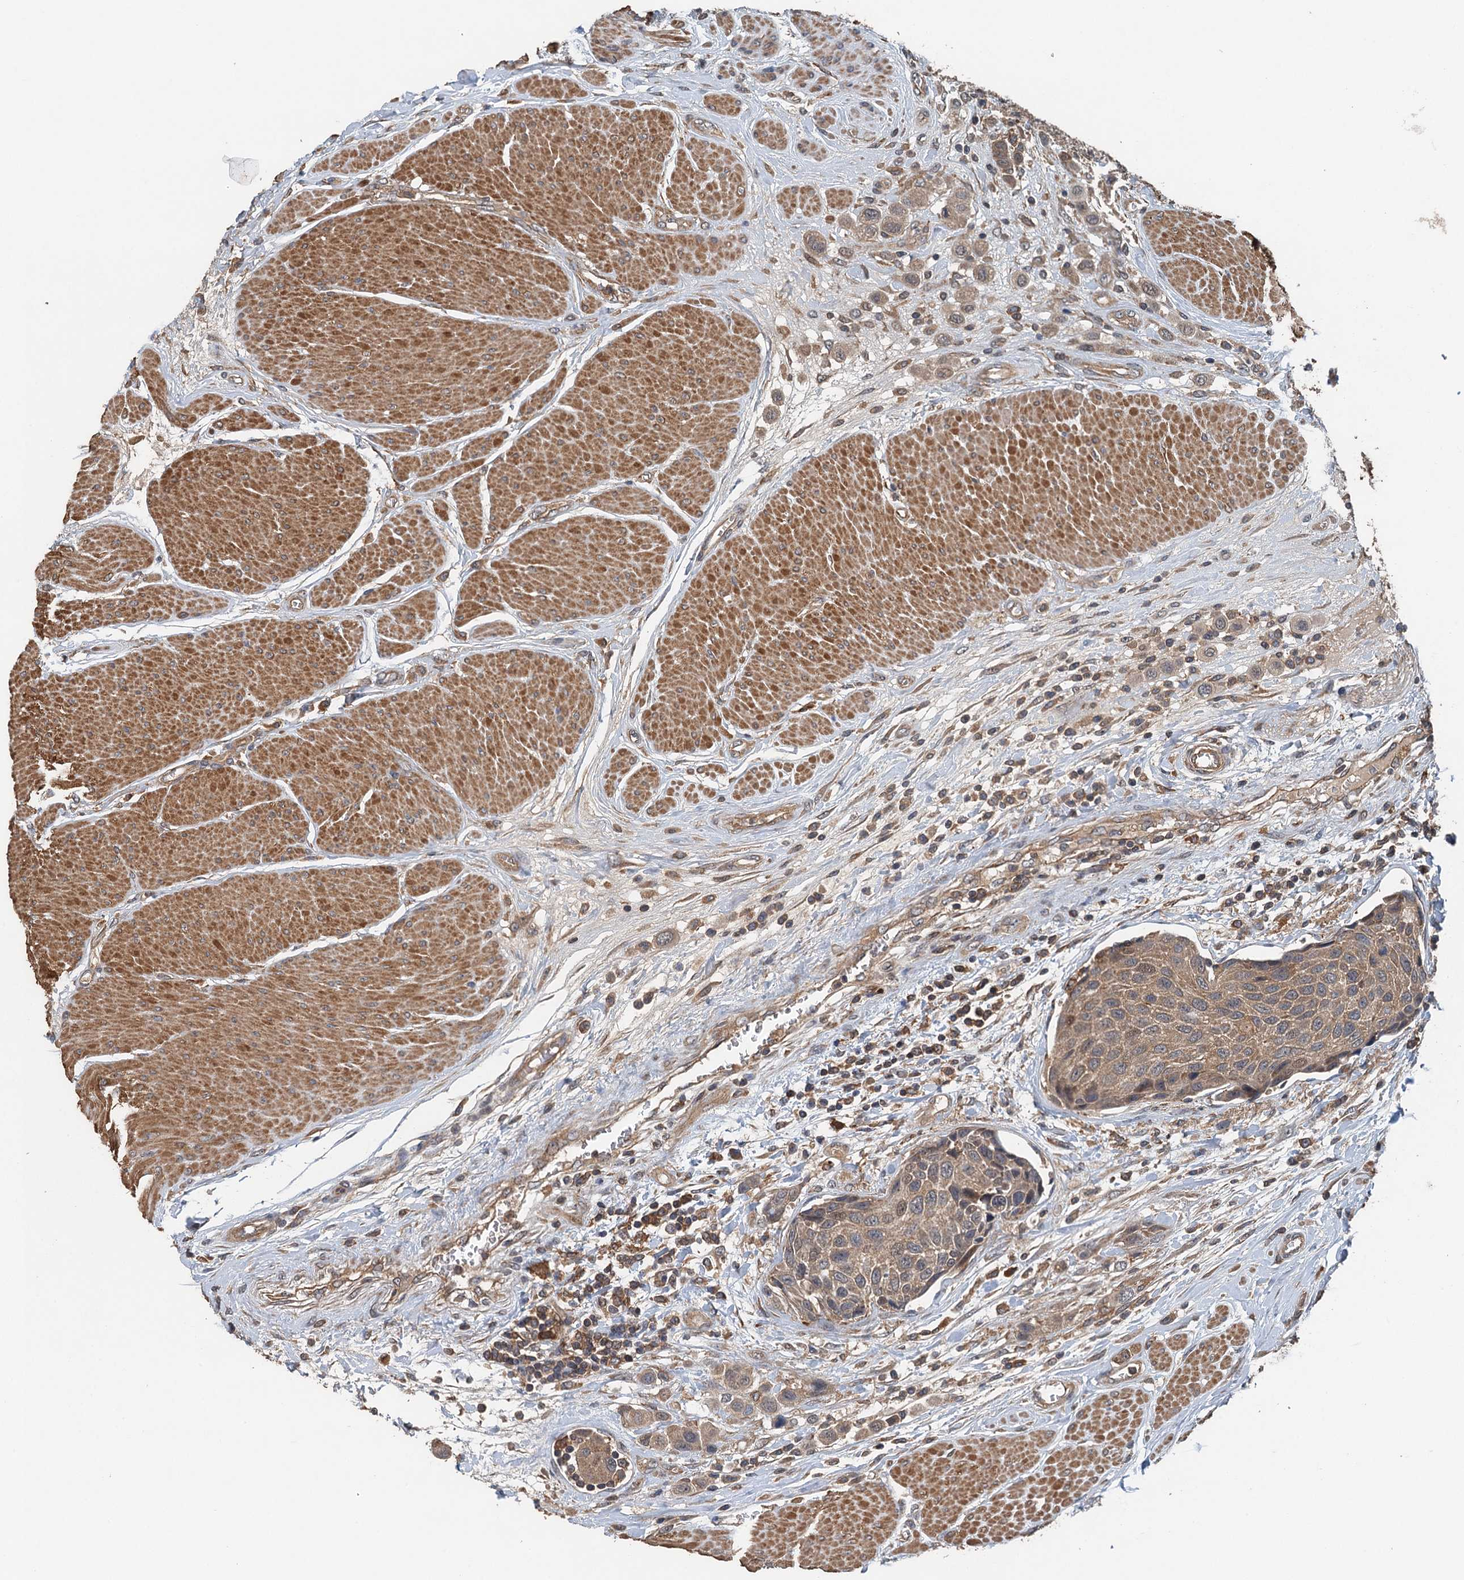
{"staining": {"intensity": "weak", "quantity": ">75%", "location": "cytoplasmic/membranous"}, "tissue": "urothelial cancer", "cell_type": "Tumor cells", "image_type": "cancer", "snomed": [{"axis": "morphology", "description": "Urothelial carcinoma, High grade"}, {"axis": "topography", "description": "Urinary bladder"}], "caption": "Immunohistochemical staining of urothelial carcinoma (high-grade) demonstrates weak cytoplasmic/membranous protein positivity in about >75% of tumor cells.", "gene": "BORCS5", "patient": {"sex": "male", "age": 50}}